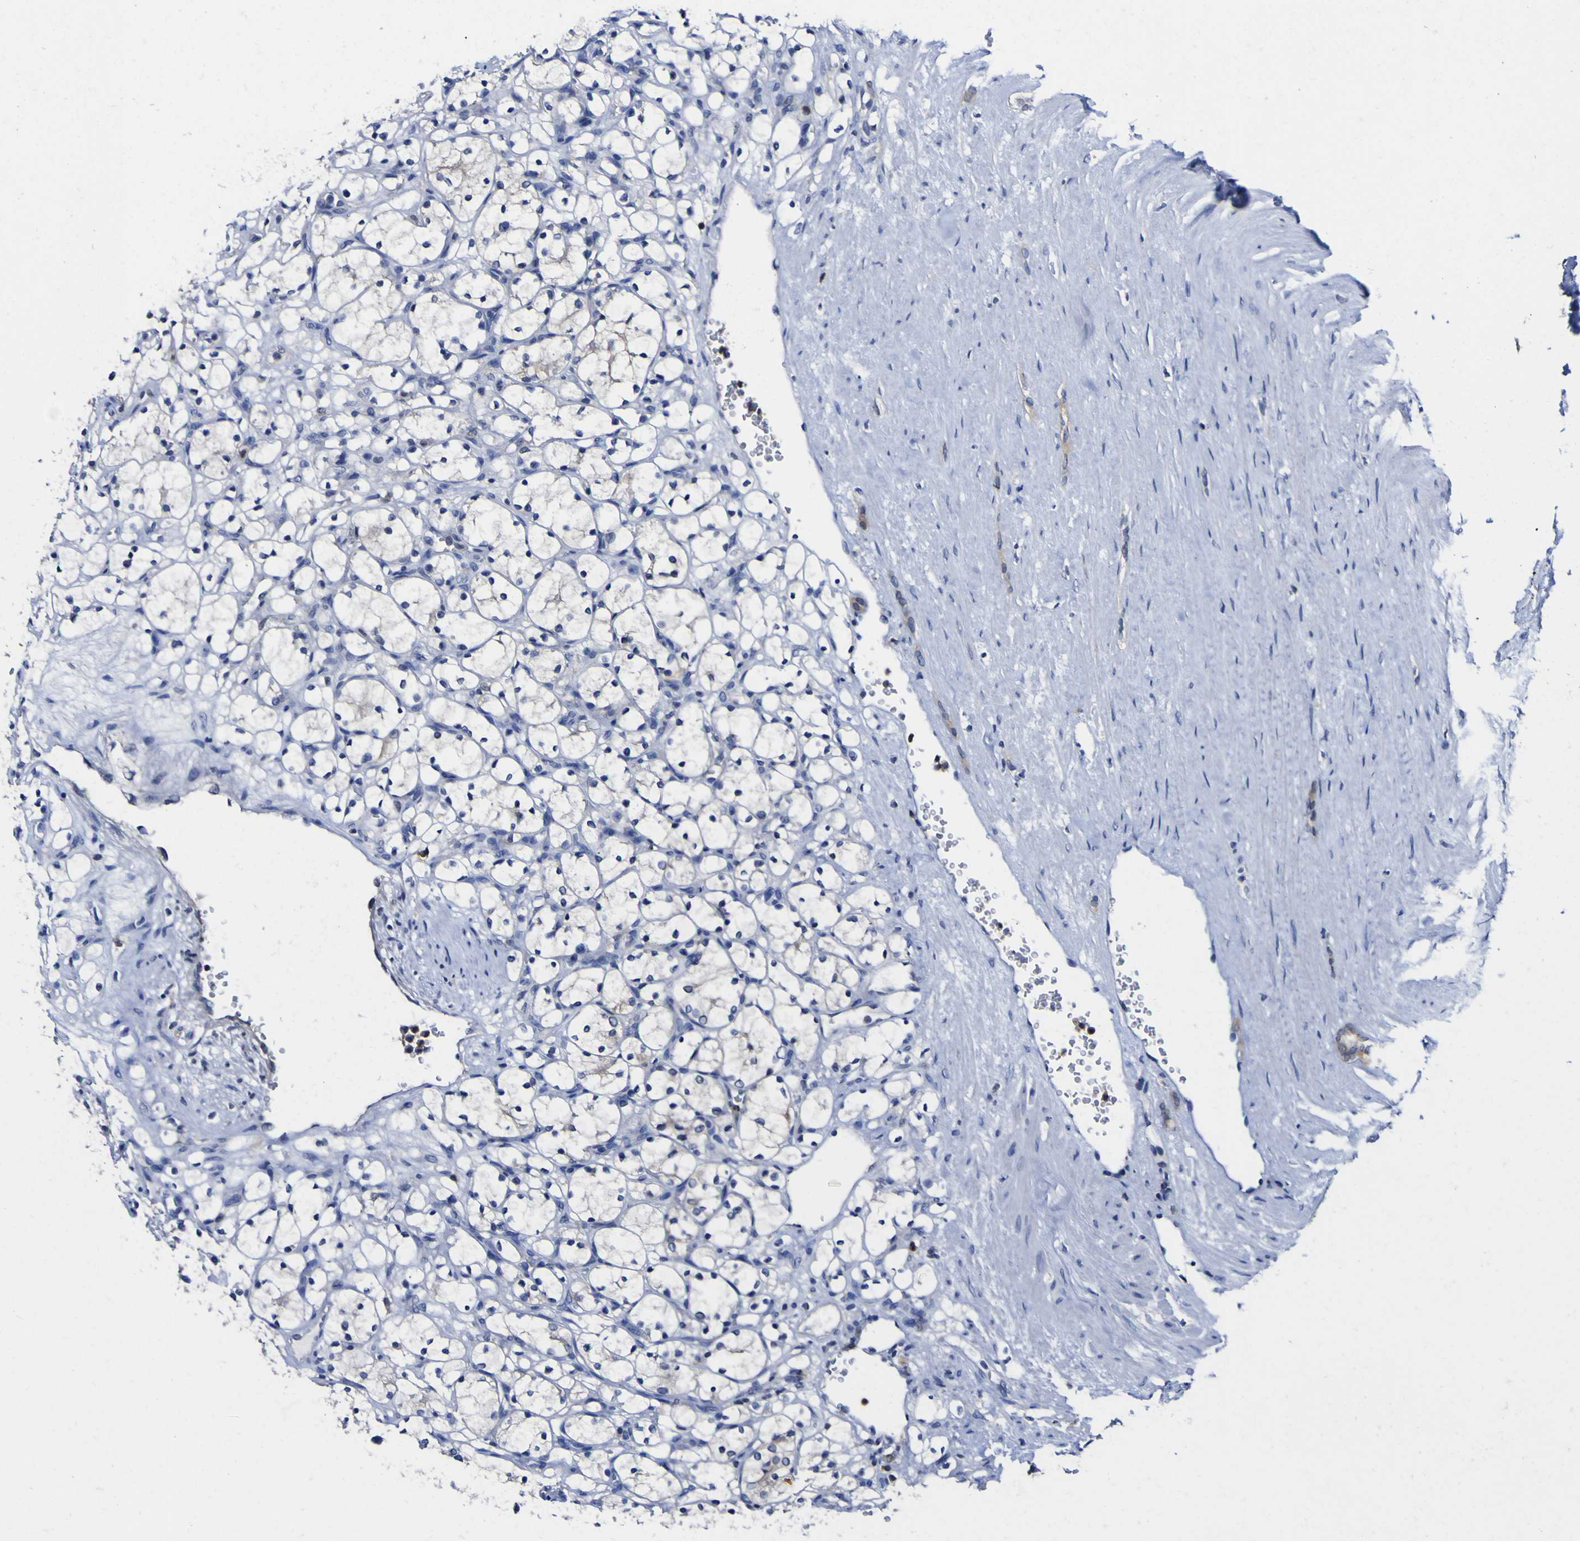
{"staining": {"intensity": "moderate", "quantity": "25%-75%", "location": "cytoplasmic/membranous"}, "tissue": "renal cancer", "cell_type": "Tumor cells", "image_type": "cancer", "snomed": [{"axis": "morphology", "description": "Adenocarcinoma, NOS"}, {"axis": "topography", "description": "Kidney"}], "caption": "Tumor cells display moderate cytoplasmic/membranous staining in approximately 25%-75% of cells in renal adenocarcinoma.", "gene": "CASP6", "patient": {"sex": "female", "age": 69}}